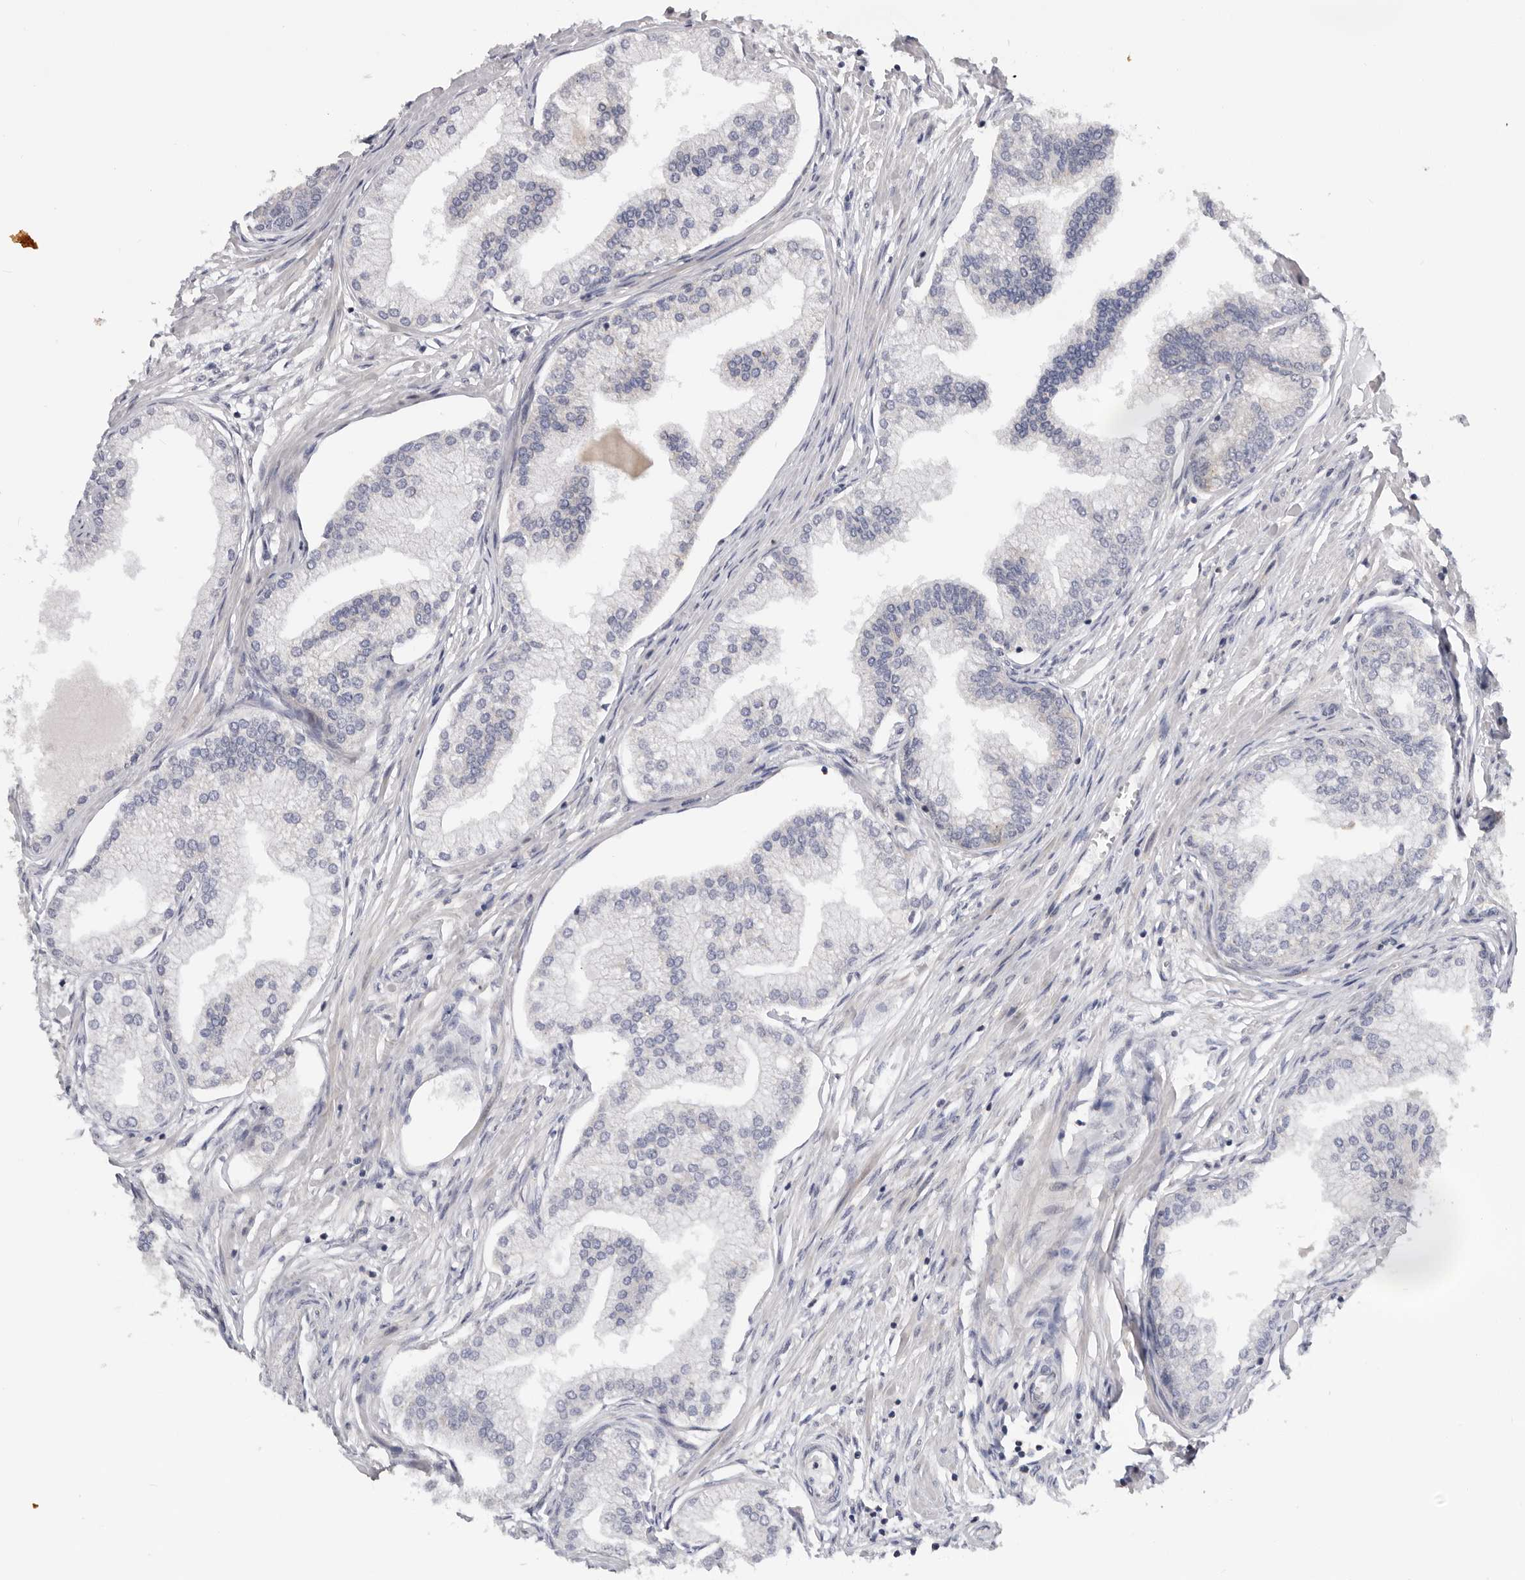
{"staining": {"intensity": "weak", "quantity": "25%-75%", "location": "nuclear"}, "tissue": "prostate", "cell_type": "Glandular cells", "image_type": "normal", "snomed": [{"axis": "morphology", "description": "Normal tissue, NOS"}, {"axis": "morphology", "description": "Urothelial carcinoma, Low grade"}, {"axis": "topography", "description": "Urinary bladder"}, {"axis": "topography", "description": "Prostate"}], "caption": "Approximately 25%-75% of glandular cells in normal prostate exhibit weak nuclear protein positivity as visualized by brown immunohistochemical staining.", "gene": "BRCA2", "patient": {"sex": "male", "age": 60}}